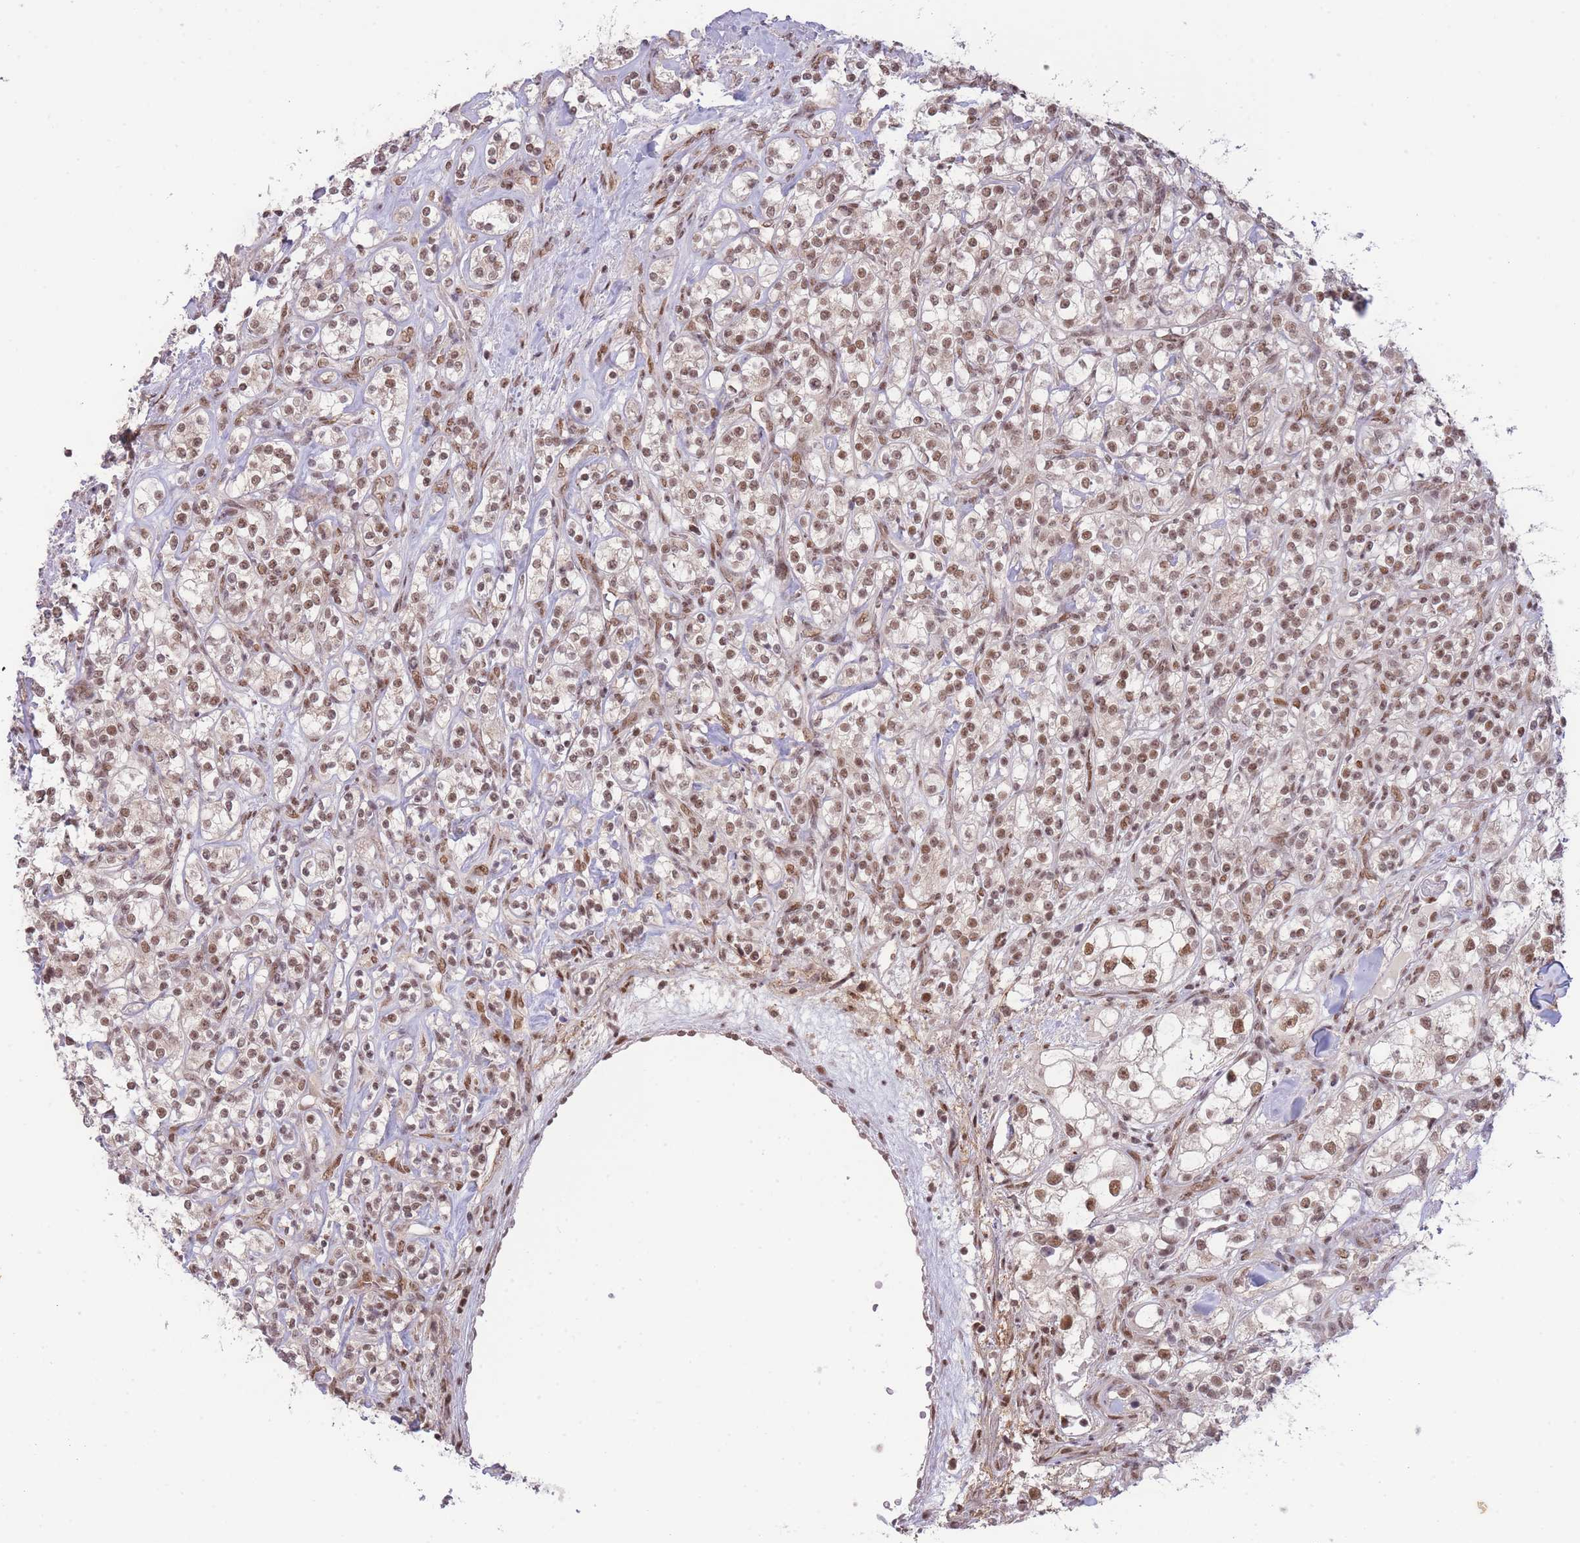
{"staining": {"intensity": "moderate", "quantity": ">75%", "location": "nuclear"}, "tissue": "renal cancer", "cell_type": "Tumor cells", "image_type": "cancer", "snomed": [{"axis": "morphology", "description": "Adenocarcinoma, NOS"}, {"axis": "topography", "description": "Kidney"}], "caption": "Protein staining of renal cancer (adenocarcinoma) tissue displays moderate nuclear expression in about >75% of tumor cells. (Brightfield microscopy of DAB IHC at high magnification).", "gene": "CARD8", "patient": {"sex": "male", "age": 77}}